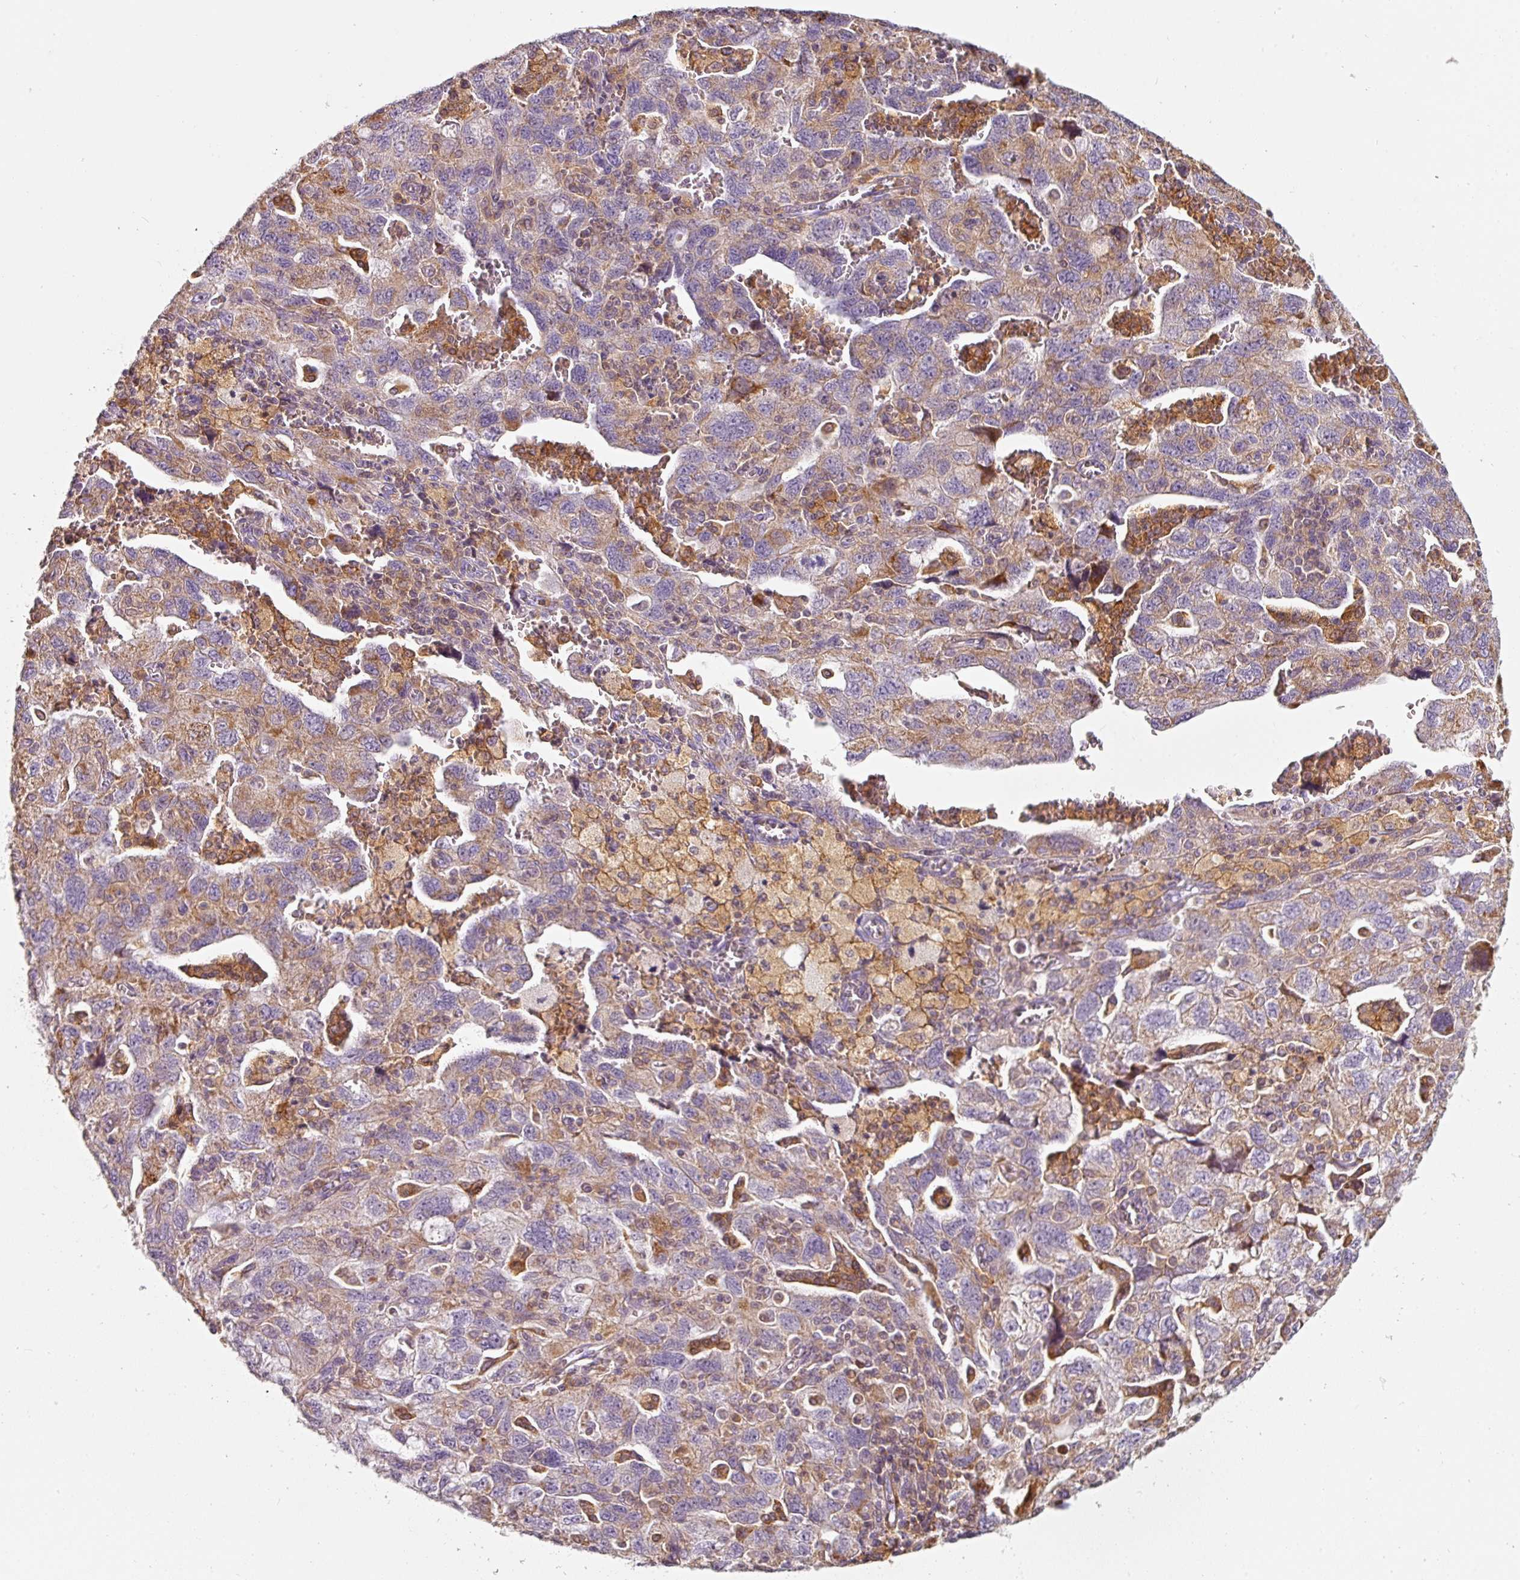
{"staining": {"intensity": "weak", "quantity": "25%-75%", "location": "cytoplasmic/membranous"}, "tissue": "ovarian cancer", "cell_type": "Tumor cells", "image_type": "cancer", "snomed": [{"axis": "morphology", "description": "Carcinoma, NOS"}, {"axis": "morphology", "description": "Cystadenocarcinoma, serous, NOS"}, {"axis": "topography", "description": "Ovary"}], "caption": "Immunohistochemistry staining of ovarian cancer, which displays low levels of weak cytoplasmic/membranous expression in about 25%-75% of tumor cells indicating weak cytoplasmic/membranous protein staining. The staining was performed using DAB (3,3'-diaminobenzidine) (brown) for protein detection and nuclei were counterstained in hematoxylin (blue).", "gene": "IQGAP2", "patient": {"sex": "female", "age": 69}}